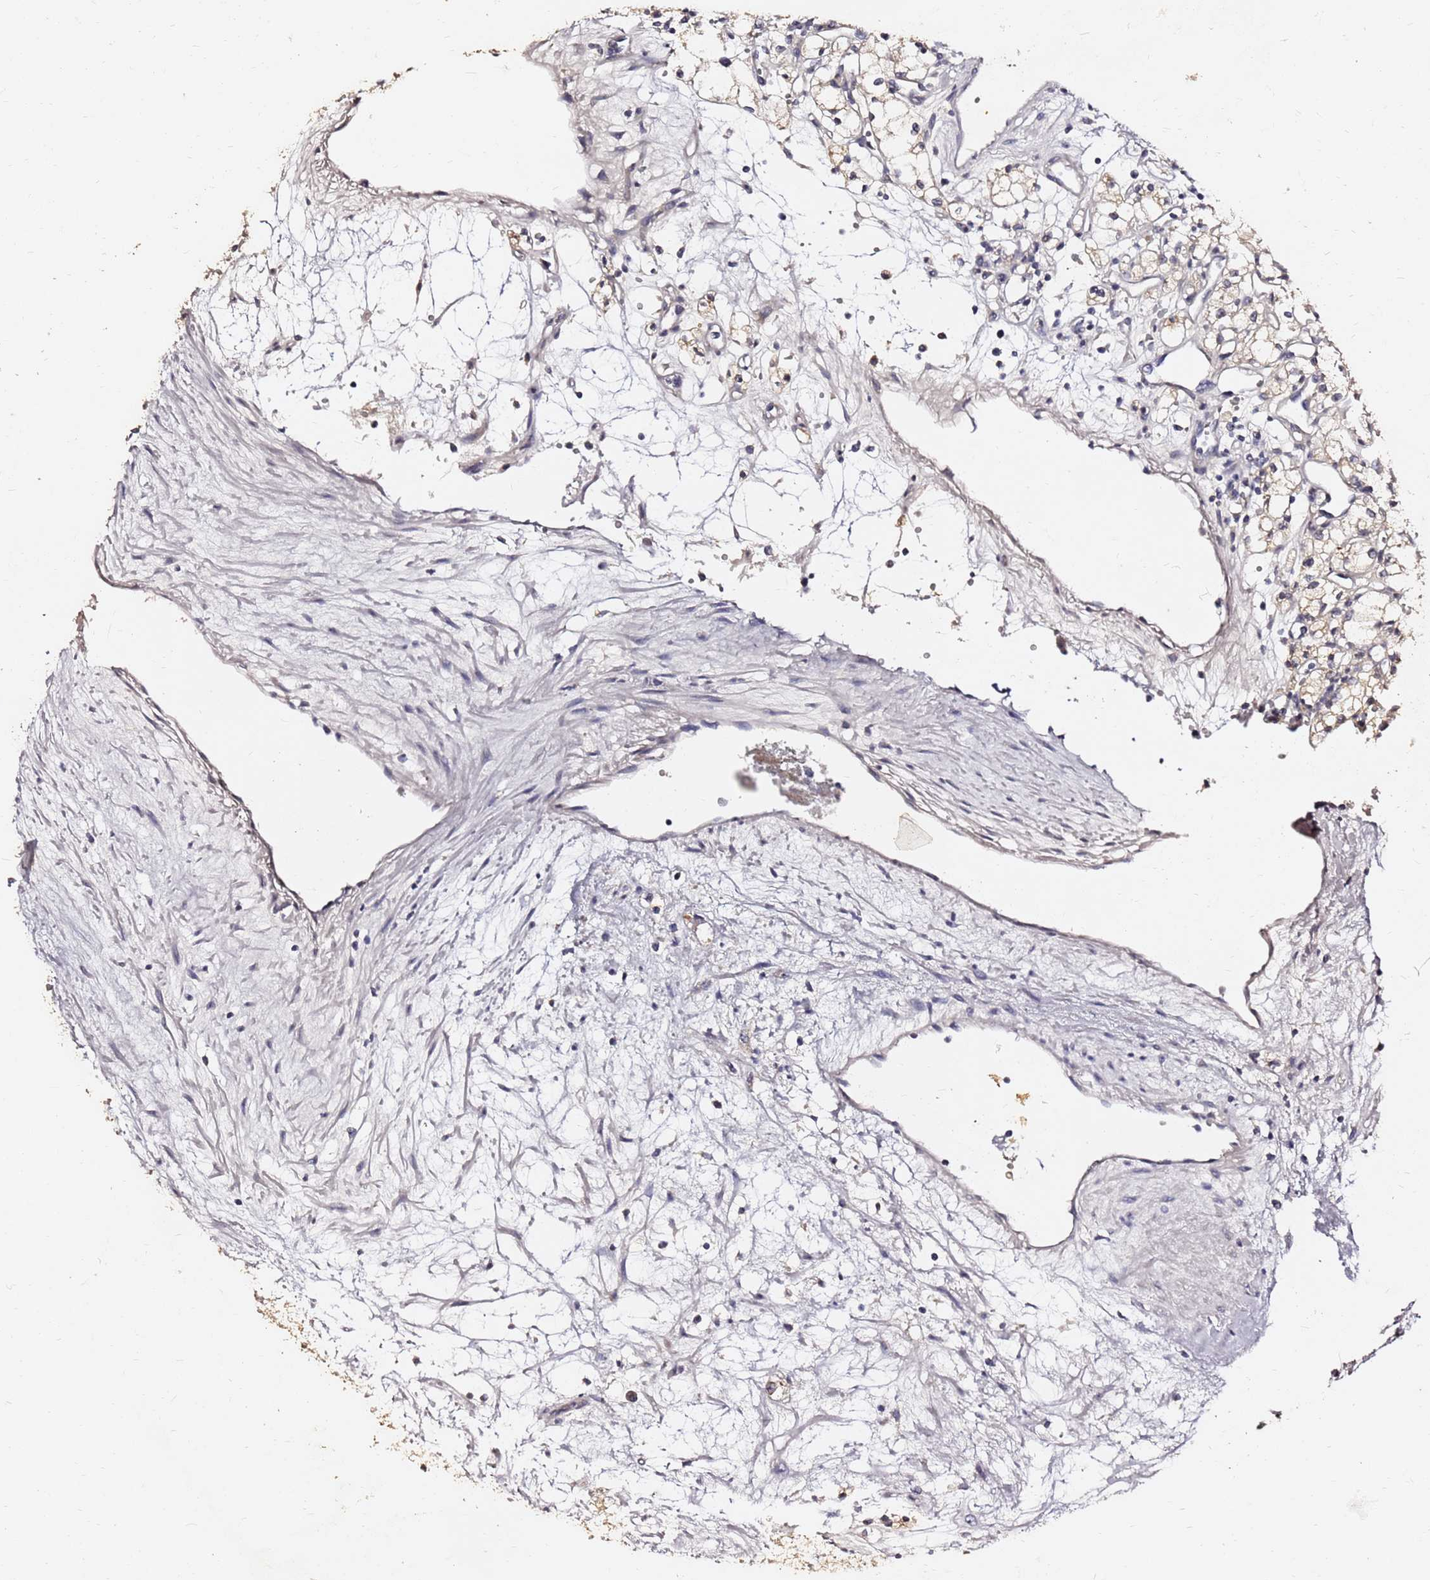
{"staining": {"intensity": "weak", "quantity": "<25%", "location": "cytoplasmic/membranous"}, "tissue": "renal cancer", "cell_type": "Tumor cells", "image_type": "cancer", "snomed": [{"axis": "morphology", "description": "Adenocarcinoma, NOS"}, {"axis": "topography", "description": "Kidney"}], "caption": "IHC of renal cancer displays no expression in tumor cells.", "gene": "FAM183A", "patient": {"sex": "male", "age": 59}}